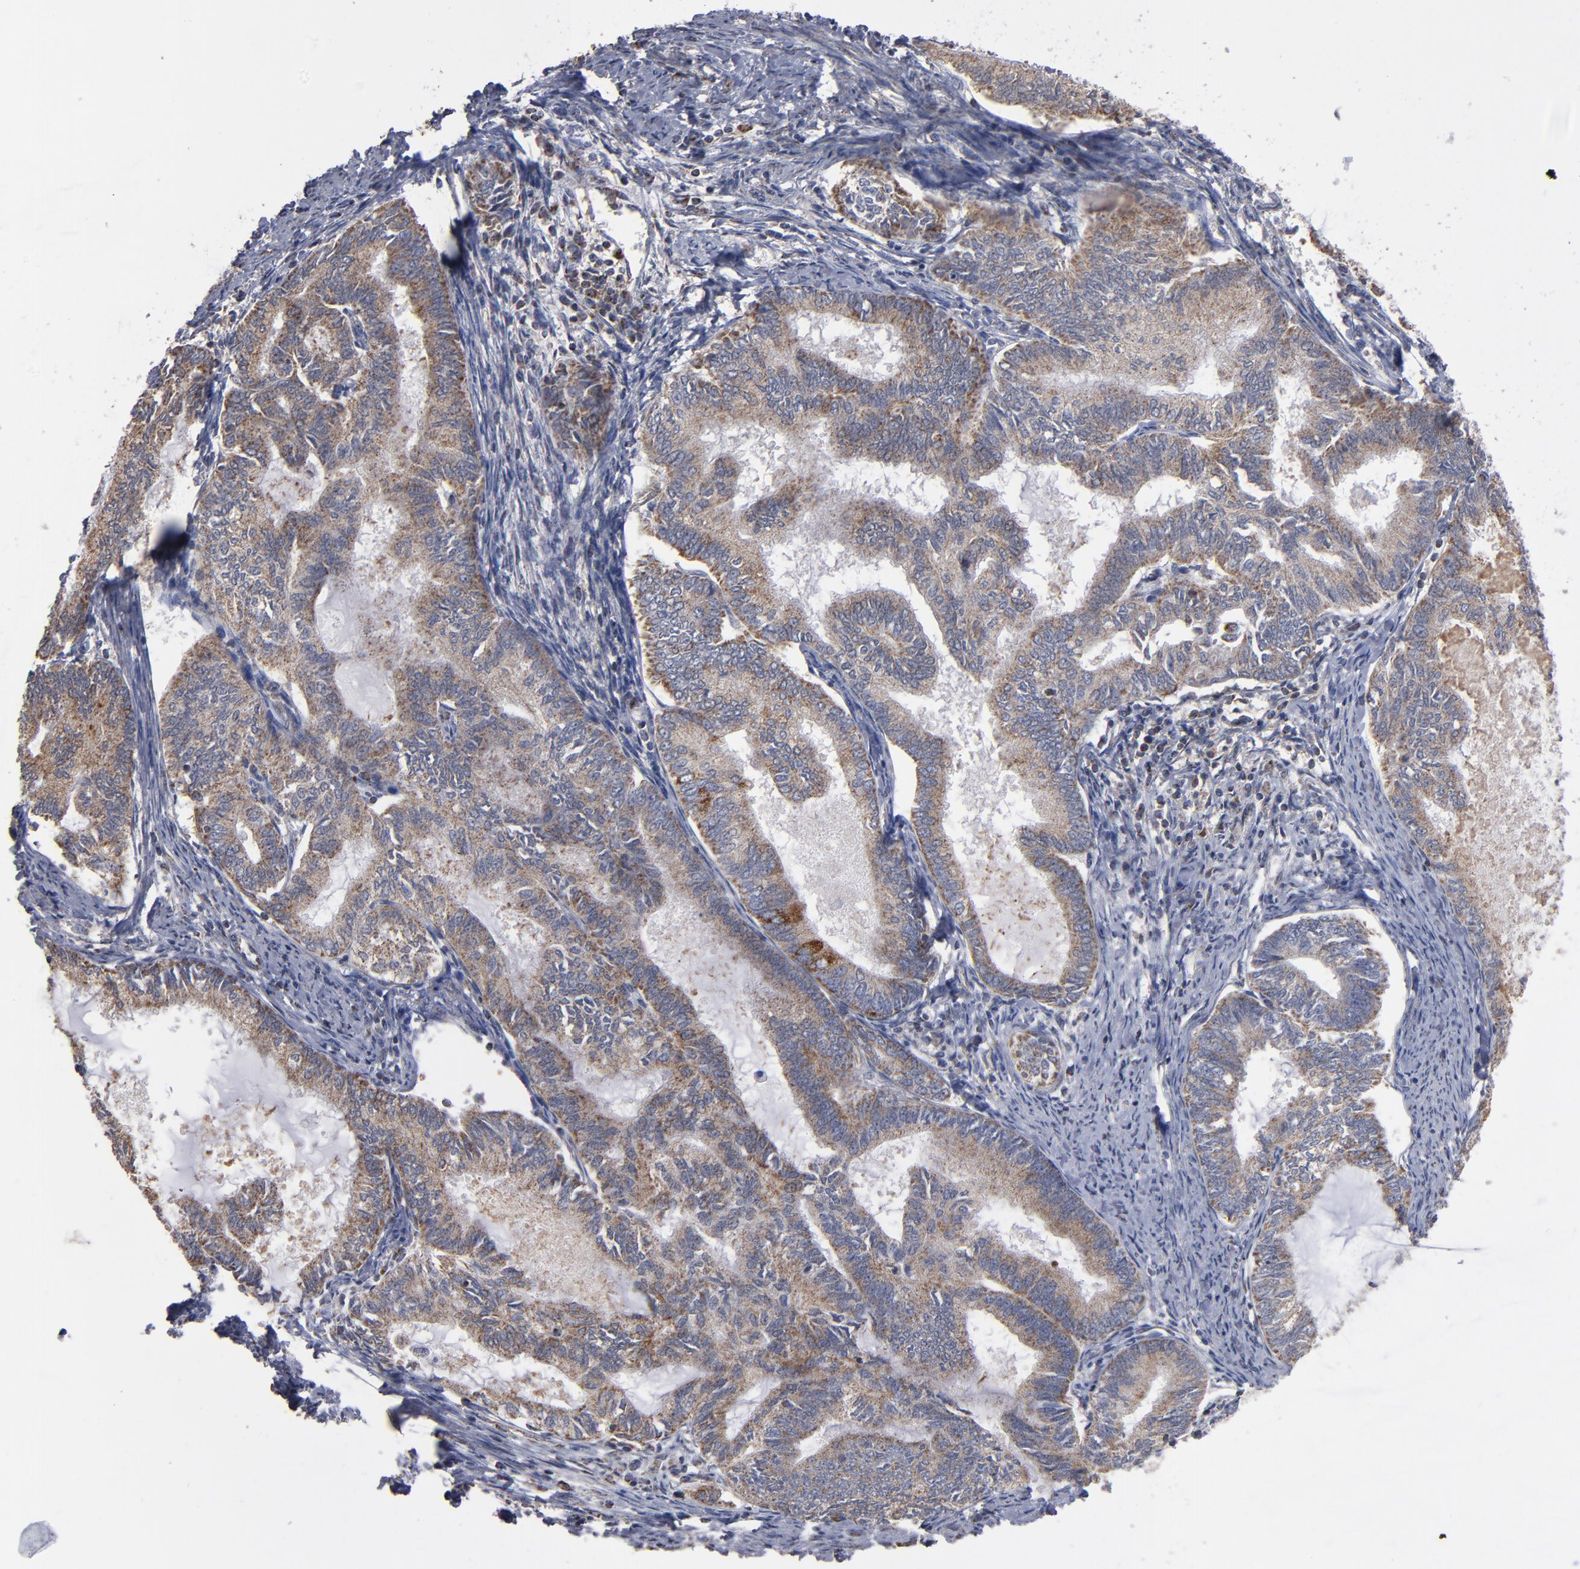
{"staining": {"intensity": "moderate", "quantity": ">75%", "location": "cytoplasmic/membranous"}, "tissue": "endometrial cancer", "cell_type": "Tumor cells", "image_type": "cancer", "snomed": [{"axis": "morphology", "description": "Adenocarcinoma, NOS"}, {"axis": "topography", "description": "Endometrium"}], "caption": "Endometrial cancer (adenocarcinoma) tissue exhibits moderate cytoplasmic/membranous expression in about >75% of tumor cells", "gene": "MIPOL1", "patient": {"sex": "female", "age": 86}}